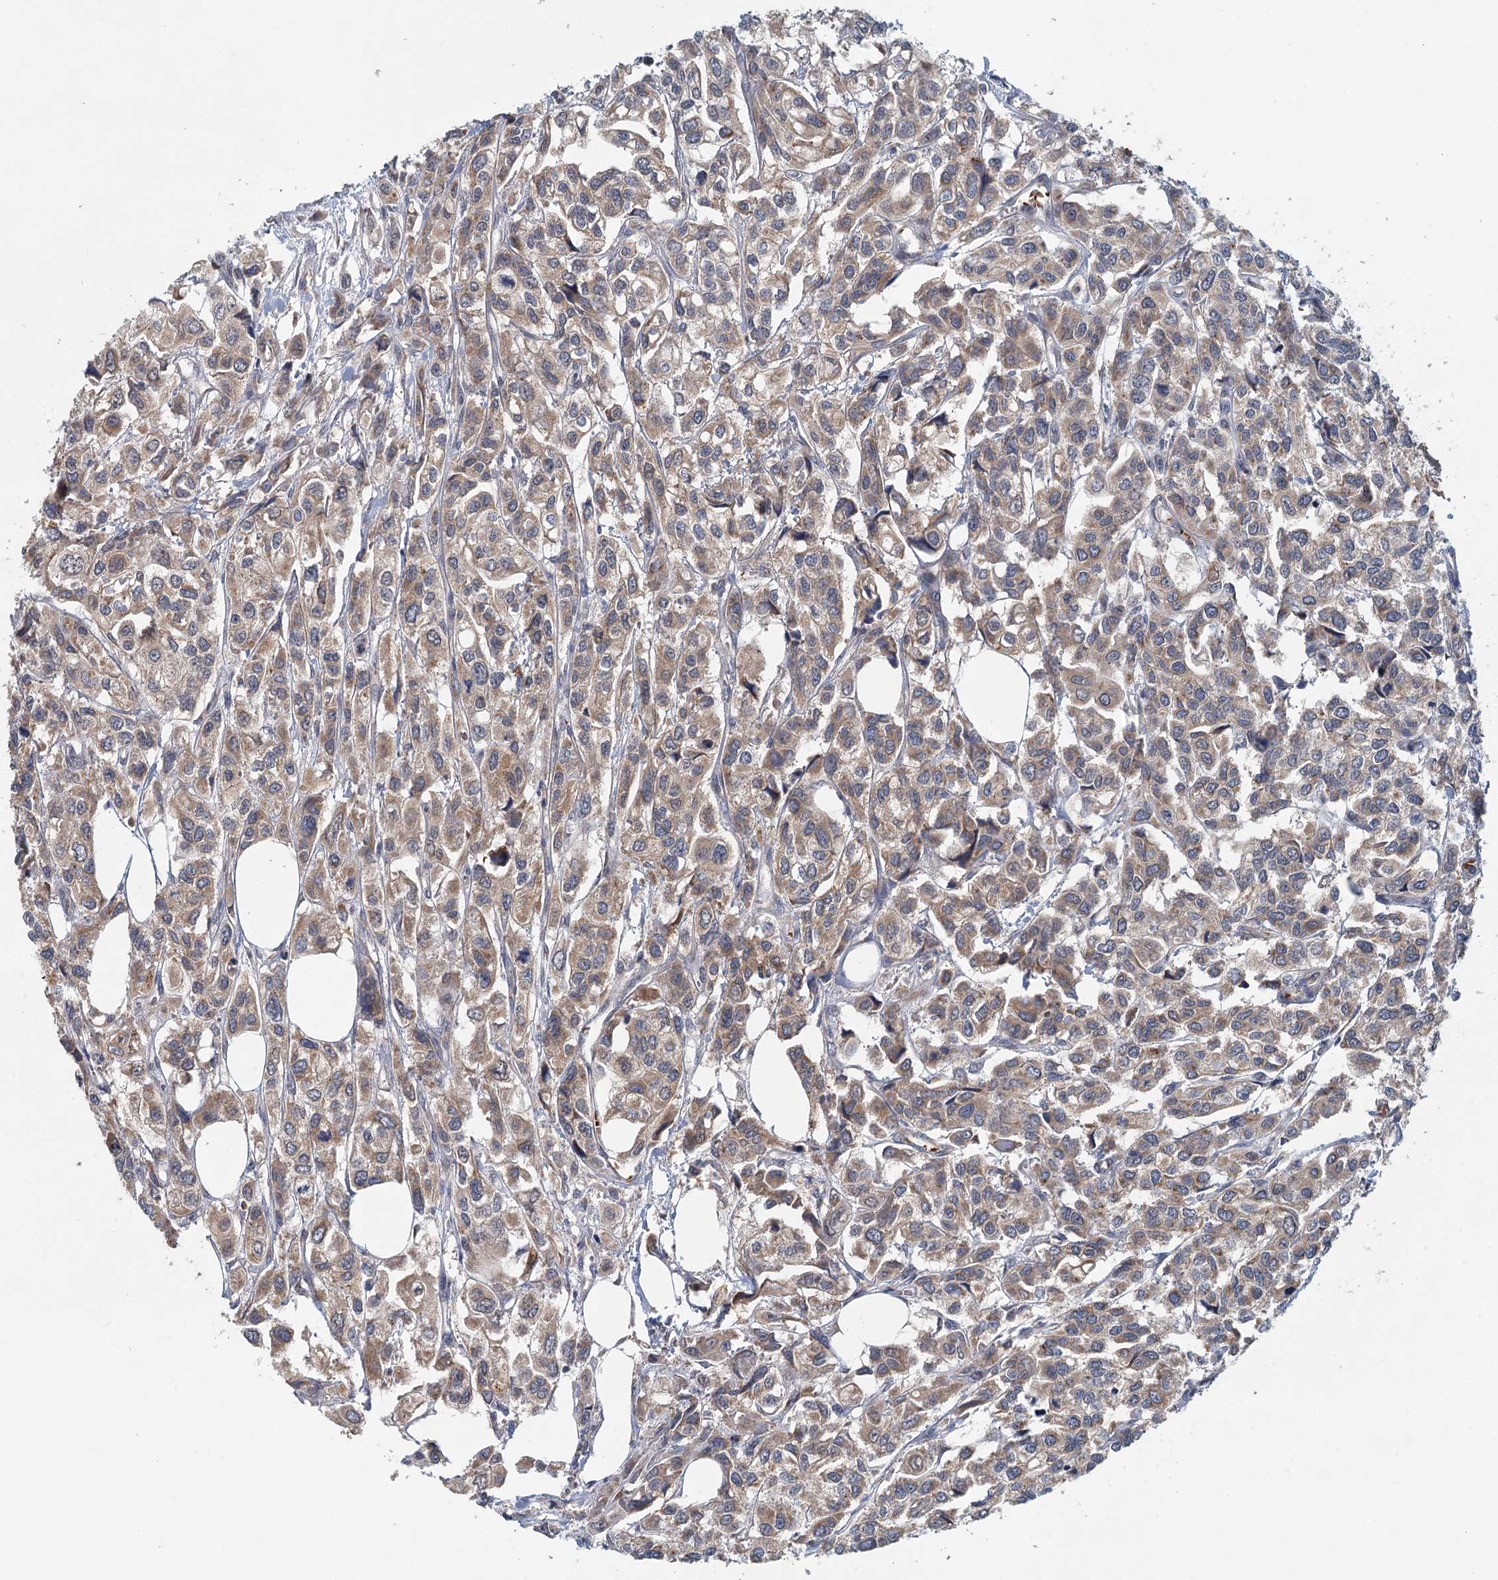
{"staining": {"intensity": "moderate", "quantity": ">75%", "location": "cytoplasmic/membranous"}, "tissue": "urothelial cancer", "cell_type": "Tumor cells", "image_type": "cancer", "snomed": [{"axis": "morphology", "description": "Urothelial carcinoma, High grade"}, {"axis": "topography", "description": "Urinary bladder"}], "caption": "DAB (3,3'-diaminobenzidine) immunohistochemical staining of urothelial cancer demonstrates moderate cytoplasmic/membranous protein positivity in approximately >75% of tumor cells.", "gene": "ADK", "patient": {"sex": "male", "age": 67}}